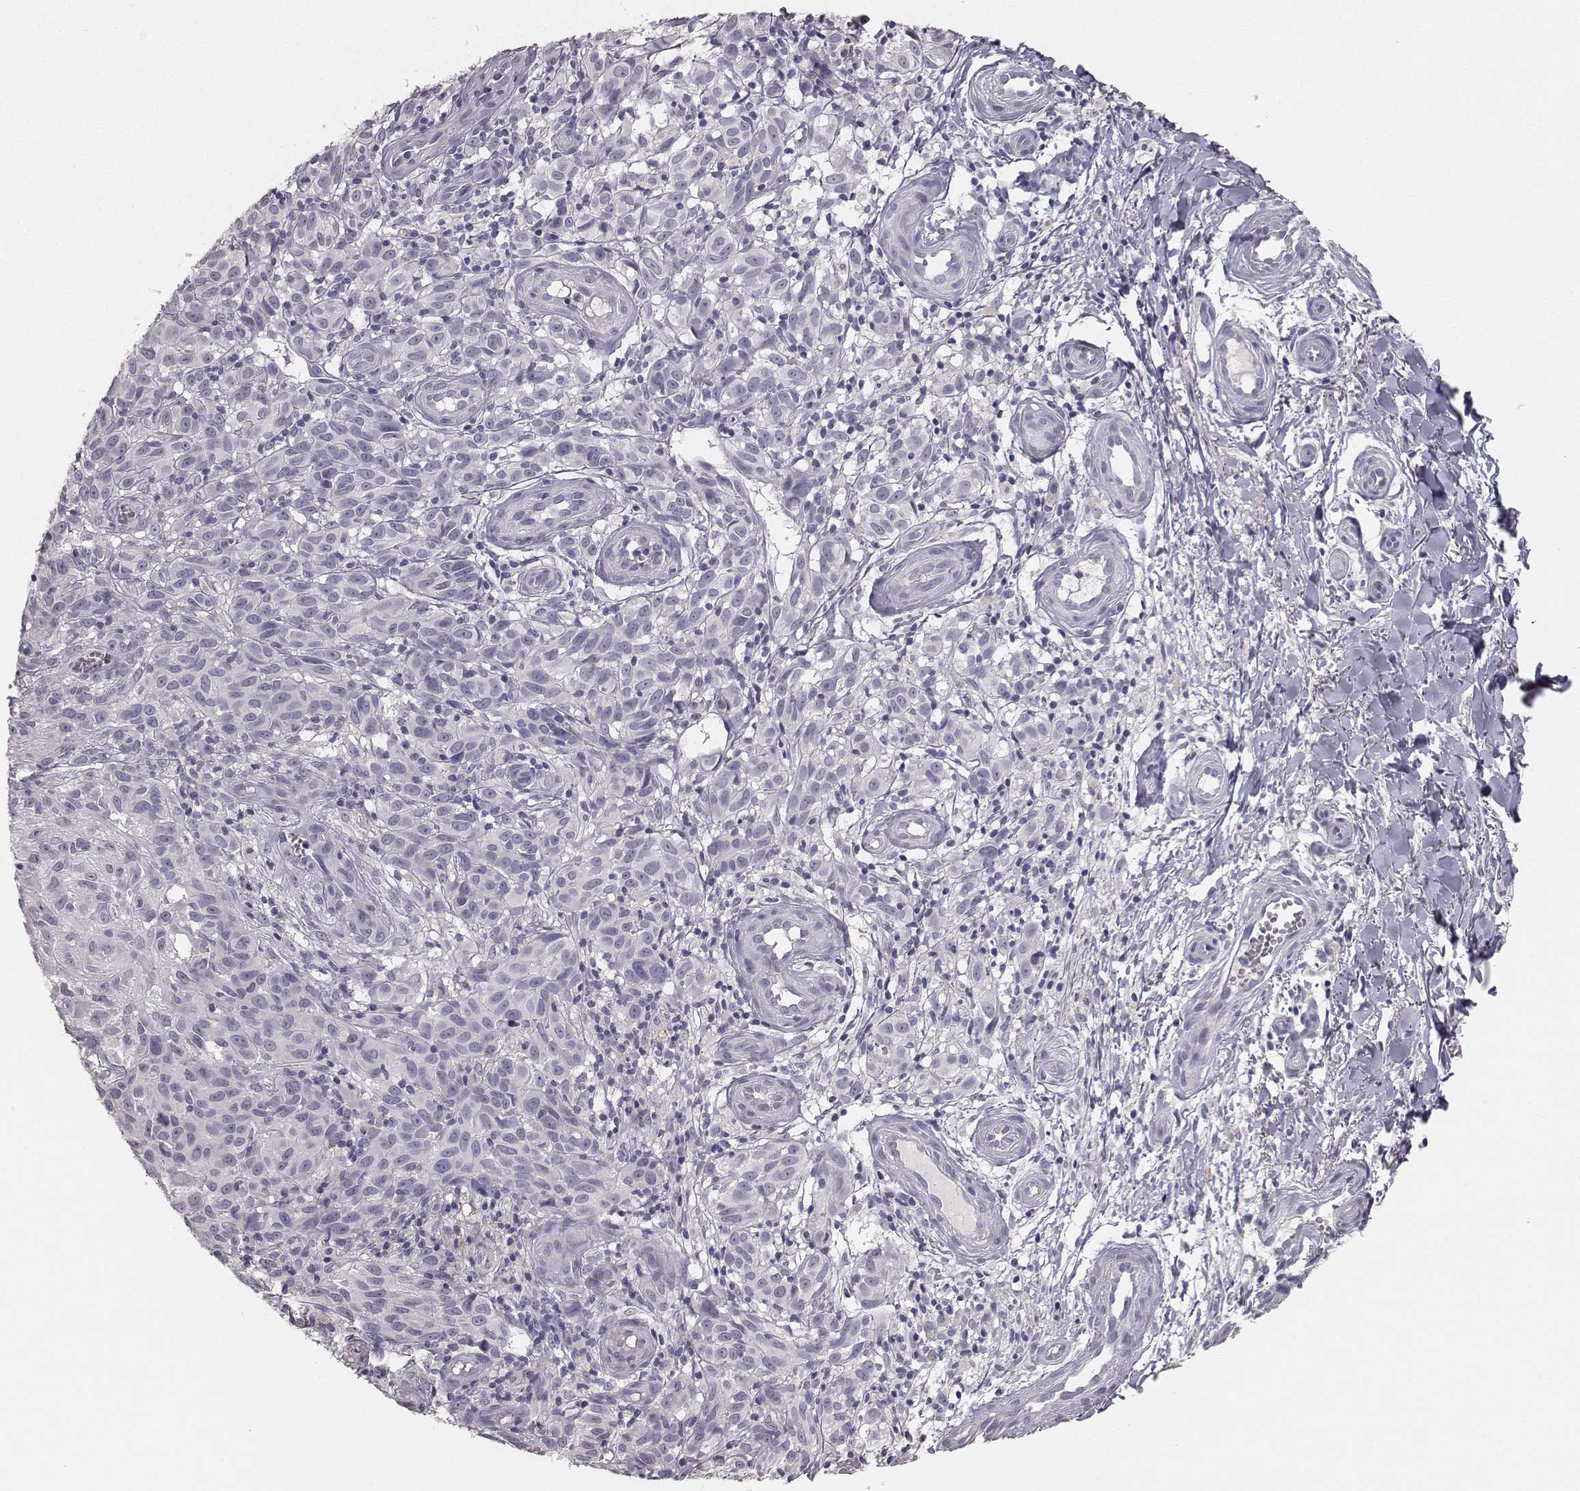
{"staining": {"intensity": "negative", "quantity": "none", "location": "none"}, "tissue": "melanoma", "cell_type": "Tumor cells", "image_type": "cancer", "snomed": [{"axis": "morphology", "description": "Malignant melanoma, NOS"}, {"axis": "topography", "description": "Skin"}], "caption": "The histopathology image reveals no staining of tumor cells in melanoma.", "gene": "MYH6", "patient": {"sex": "female", "age": 53}}